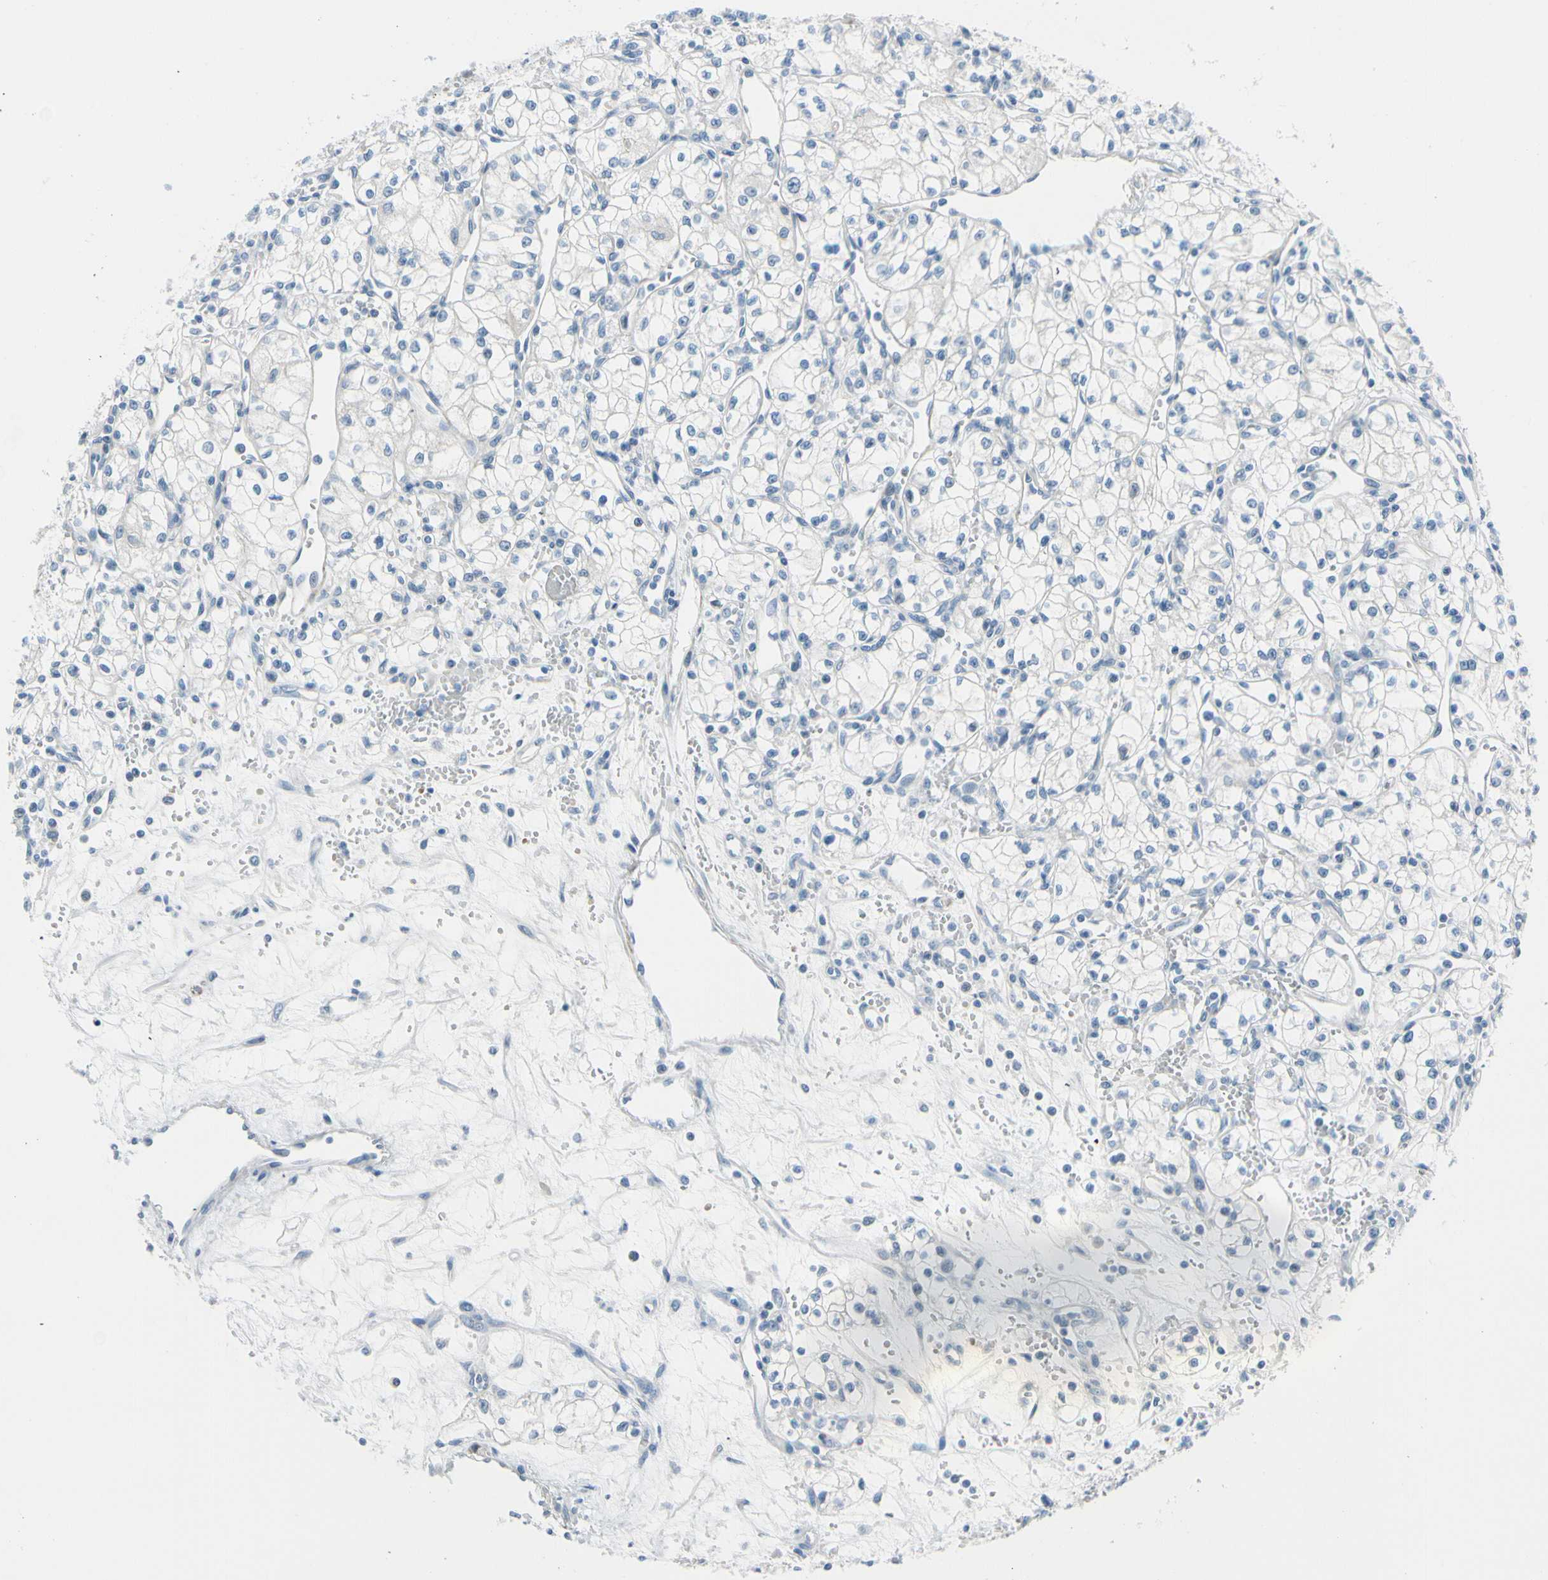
{"staining": {"intensity": "negative", "quantity": "none", "location": "none"}, "tissue": "renal cancer", "cell_type": "Tumor cells", "image_type": "cancer", "snomed": [{"axis": "morphology", "description": "Normal tissue, NOS"}, {"axis": "morphology", "description": "Adenocarcinoma, NOS"}, {"axis": "topography", "description": "Kidney"}], "caption": "There is no significant staining in tumor cells of renal cancer.", "gene": "FCER2", "patient": {"sex": "male", "age": 59}}